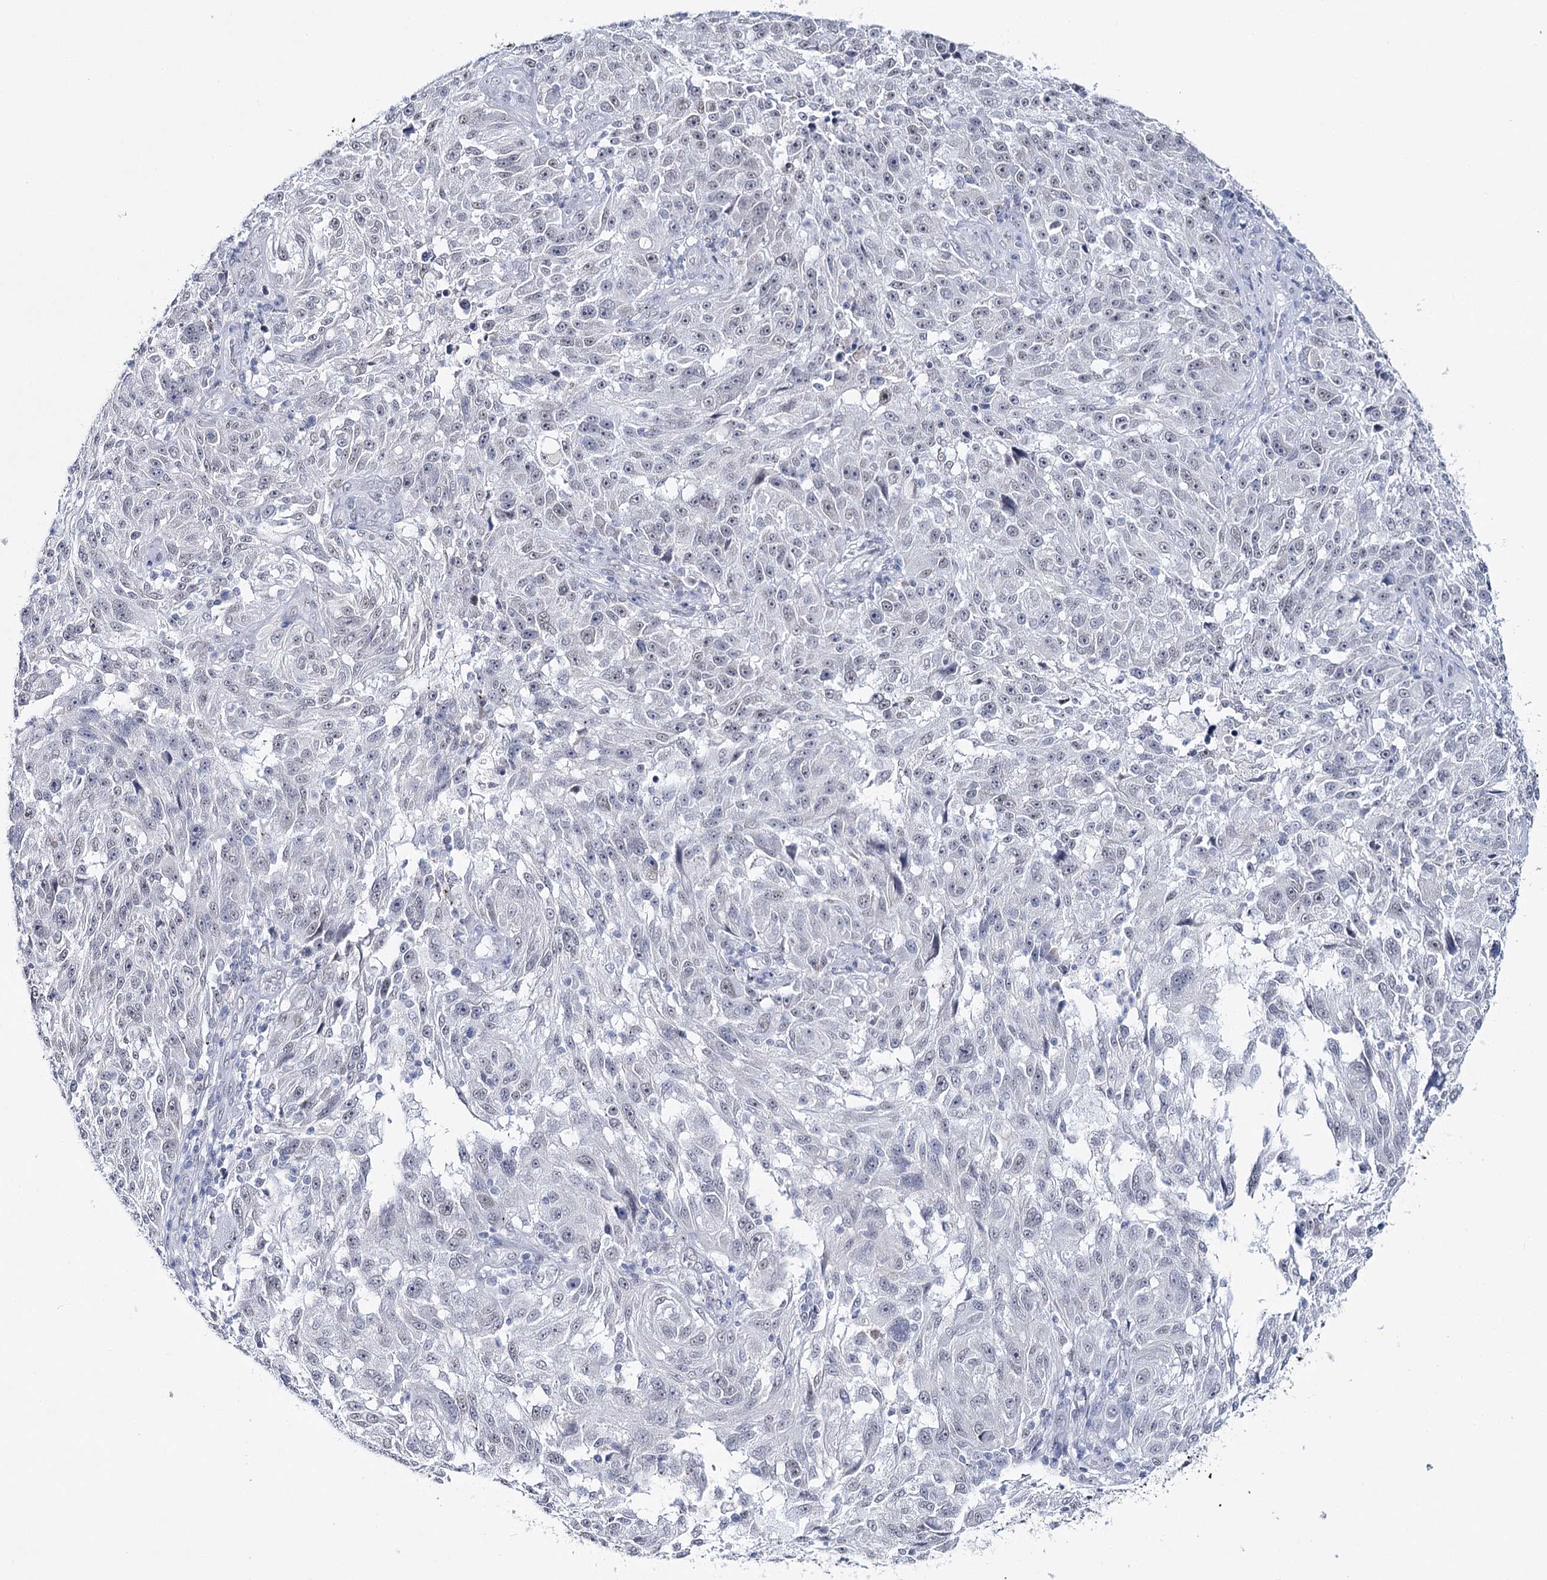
{"staining": {"intensity": "weak", "quantity": ">75%", "location": "nuclear"}, "tissue": "melanoma", "cell_type": "Tumor cells", "image_type": "cancer", "snomed": [{"axis": "morphology", "description": "Malignant melanoma, NOS"}, {"axis": "topography", "description": "Skin"}], "caption": "Protein staining of malignant melanoma tissue displays weak nuclear positivity in approximately >75% of tumor cells.", "gene": "ZC3H8", "patient": {"sex": "male", "age": 53}}